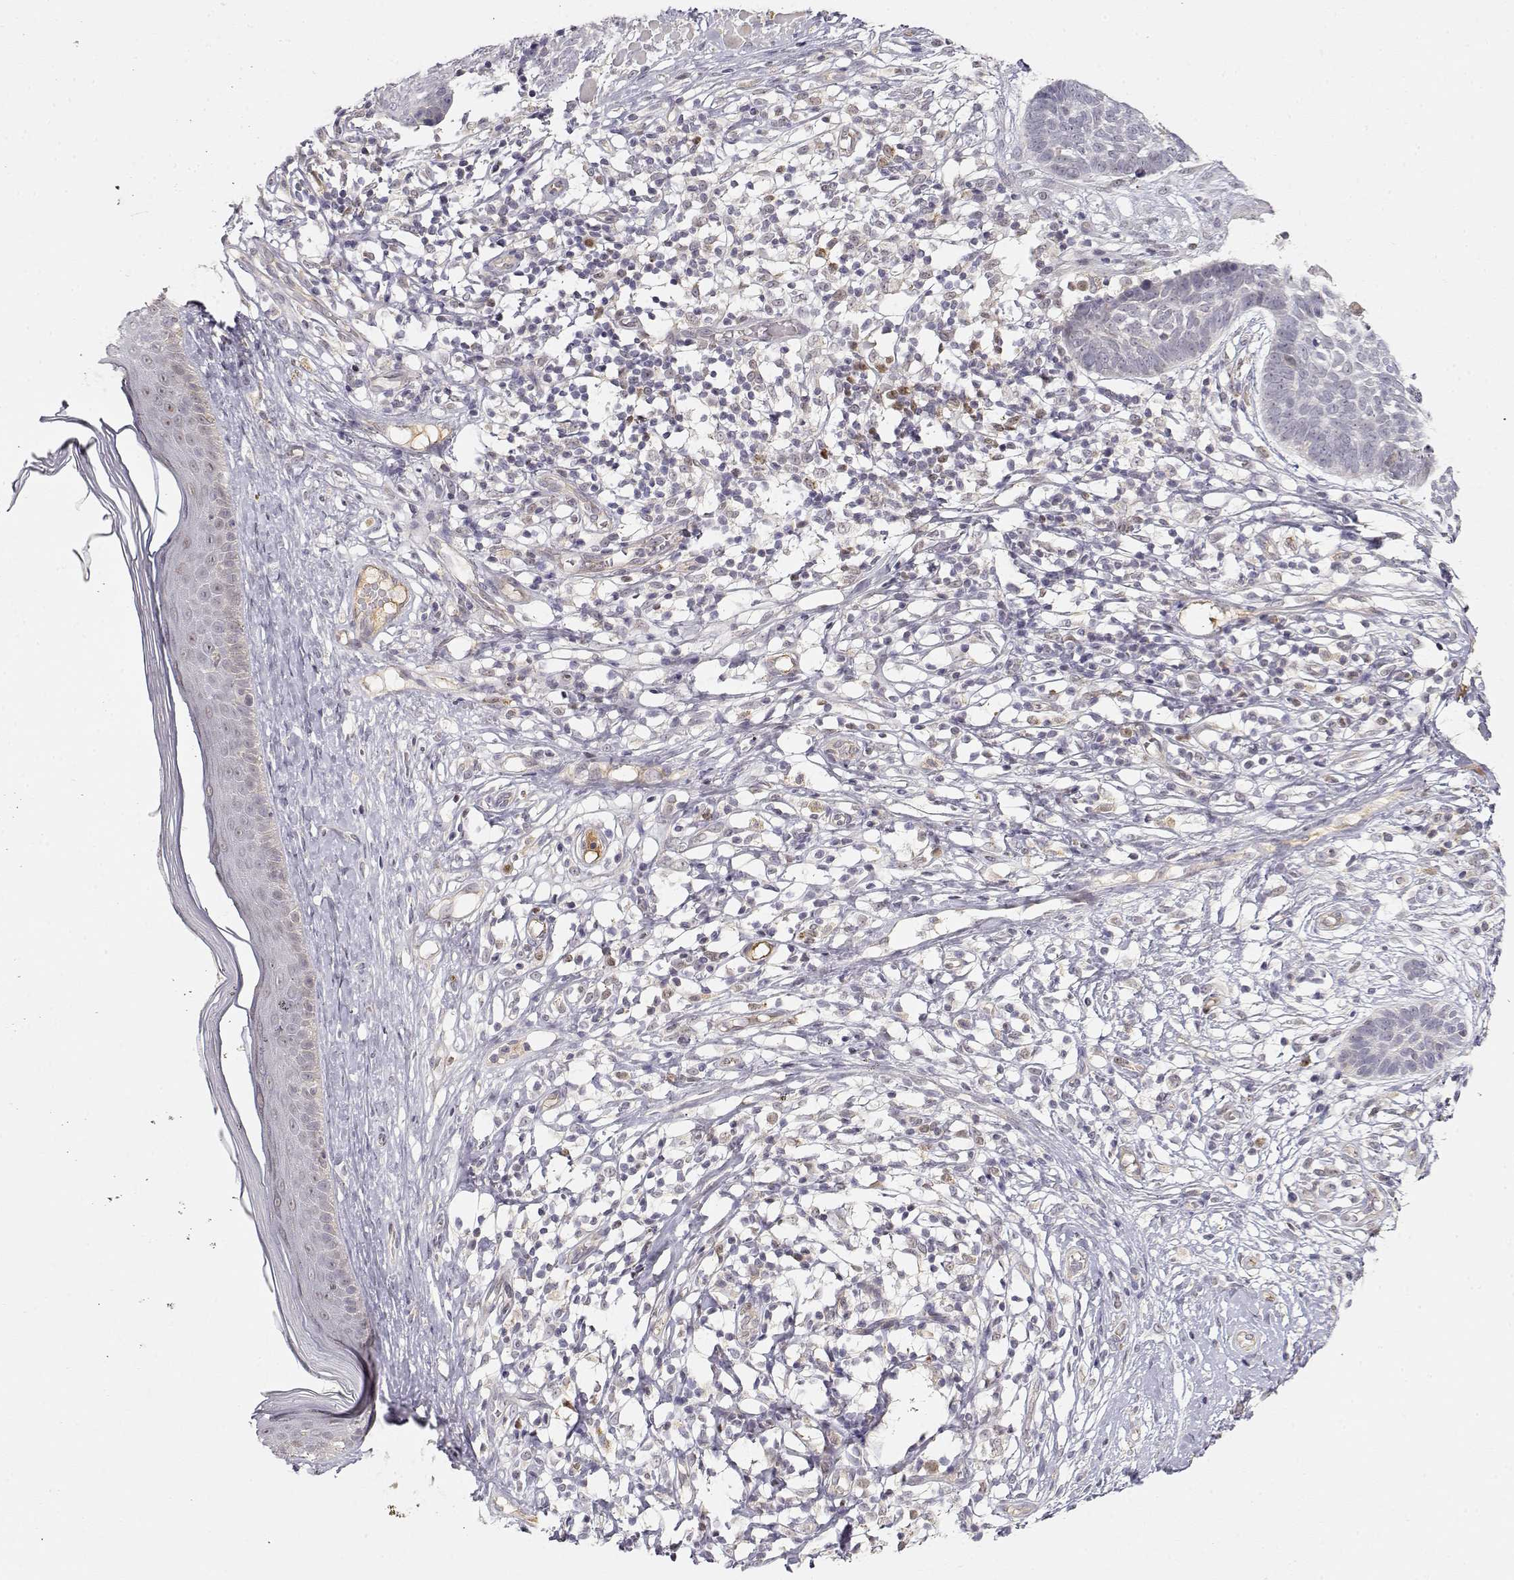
{"staining": {"intensity": "negative", "quantity": "none", "location": "none"}, "tissue": "skin cancer", "cell_type": "Tumor cells", "image_type": "cancer", "snomed": [{"axis": "morphology", "description": "Basal cell carcinoma"}, {"axis": "topography", "description": "Skin"}], "caption": "This histopathology image is of skin cancer (basal cell carcinoma) stained with IHC to label a protein in brown with the nuclei are counter-stained blue. There is no positivity in tumor cells.", "gene": "EAF2", "patient": {"sex": "male", "age": 85}}